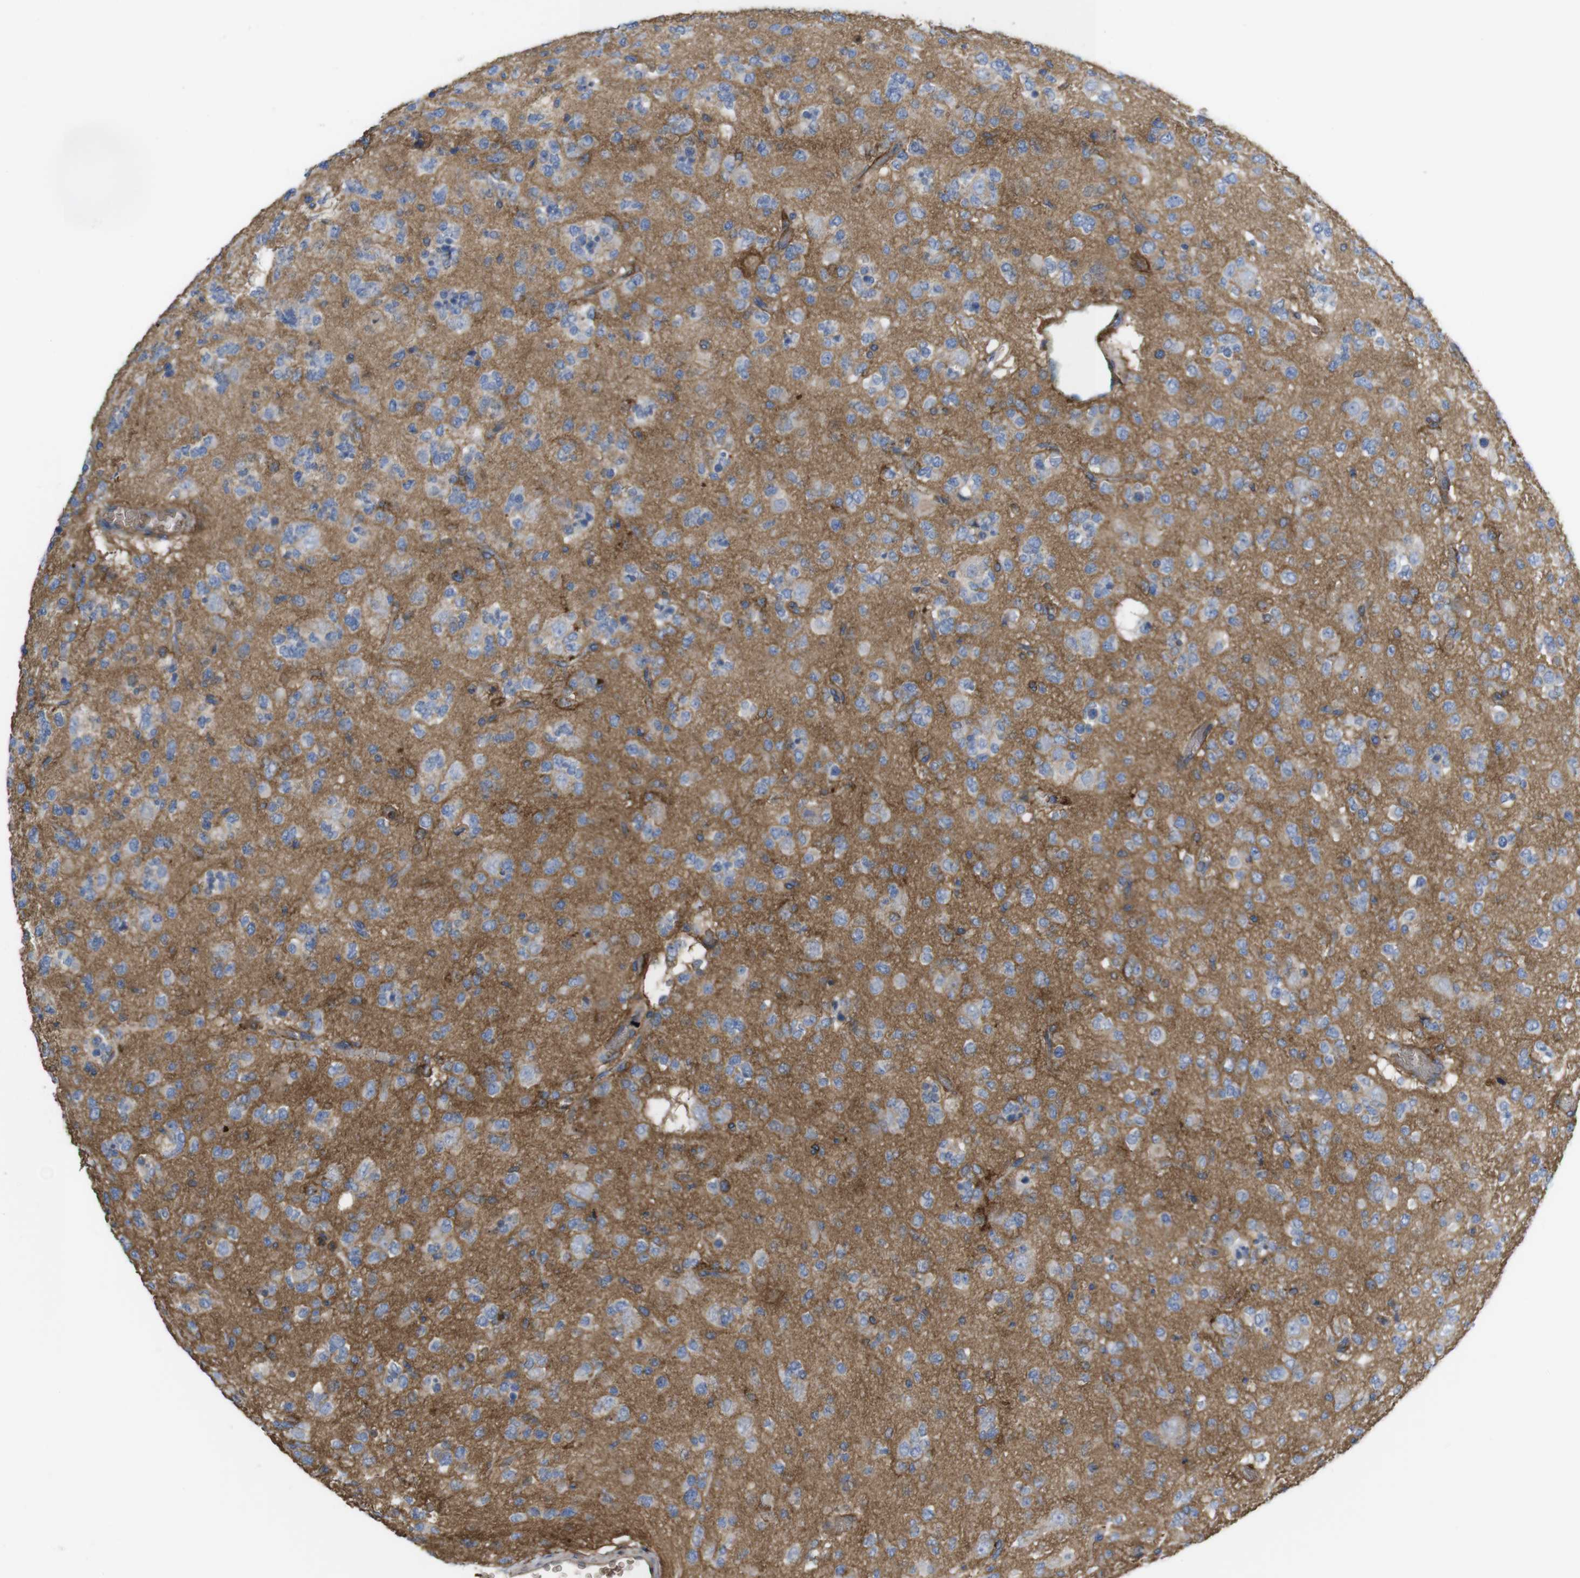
{"staining": {"intensity": "moderate", "quantity": "25%-75%", "location": "cytoplasmic/membranous"}, "tissue": "glioma", "cell_type": "Tumor cells", "image_type": "cancer", "snomed": [{"axis": "morphology", "description": "Glioma, malignant, Low grade"}, {"axis": "topography", "description": "Brain"}], "caption": "Approximately 25%-75% of tumor cells in human glioma demonstrate moderate cytoplasmic/membranous protein positivity as visualized by brown immunohistochemical staining.", "gene": "CYBRD1", "patient": {"sex": "male", "age": 38}}